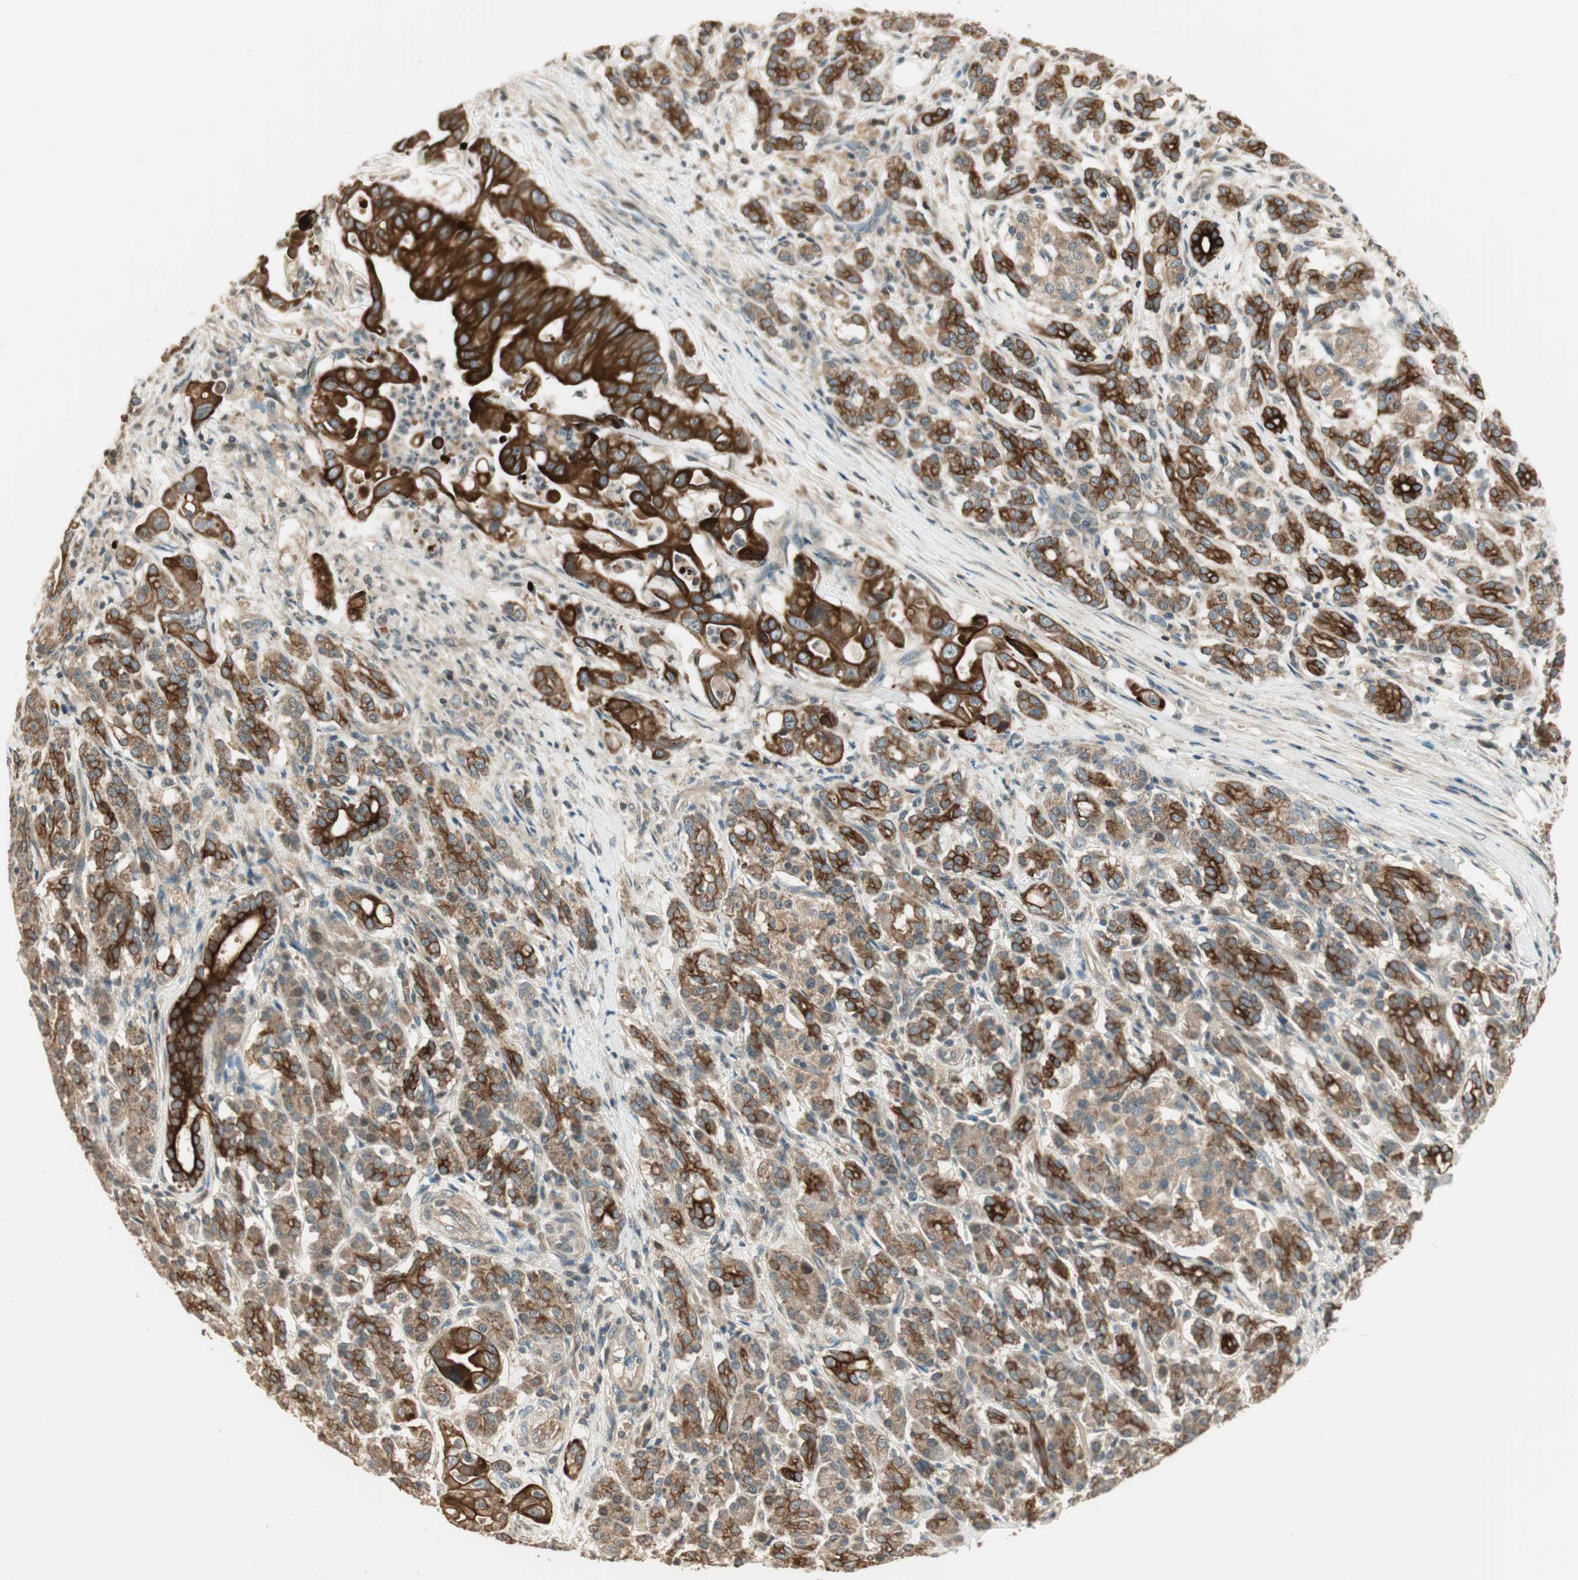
{"staining": {"intensity": "strong", "quantity": ">75%", "location": "cytoplasmic/membranous"}, "tissue": "pancreatic cancer", "cell_type": "Tumor cells", "image_type": "cancer", "snomed": [{"axis": "morphology", "description": "Normal tissue, NOS"}, {"axis": "topography", "description": "Pancreas"}], "caption": "Immunohistochemistry (IHC) of human pancreatic cancer reveals high levels of strong cytoplasmic/membranous expression in approximately >75% of tumor cells. The staining was performed using DAB, with brown indicating positive protein expression. Nuclei are stained blue with hematoxylin.", "gene": "PFDN5", "patient": {"sex": "male", "age": 42}}